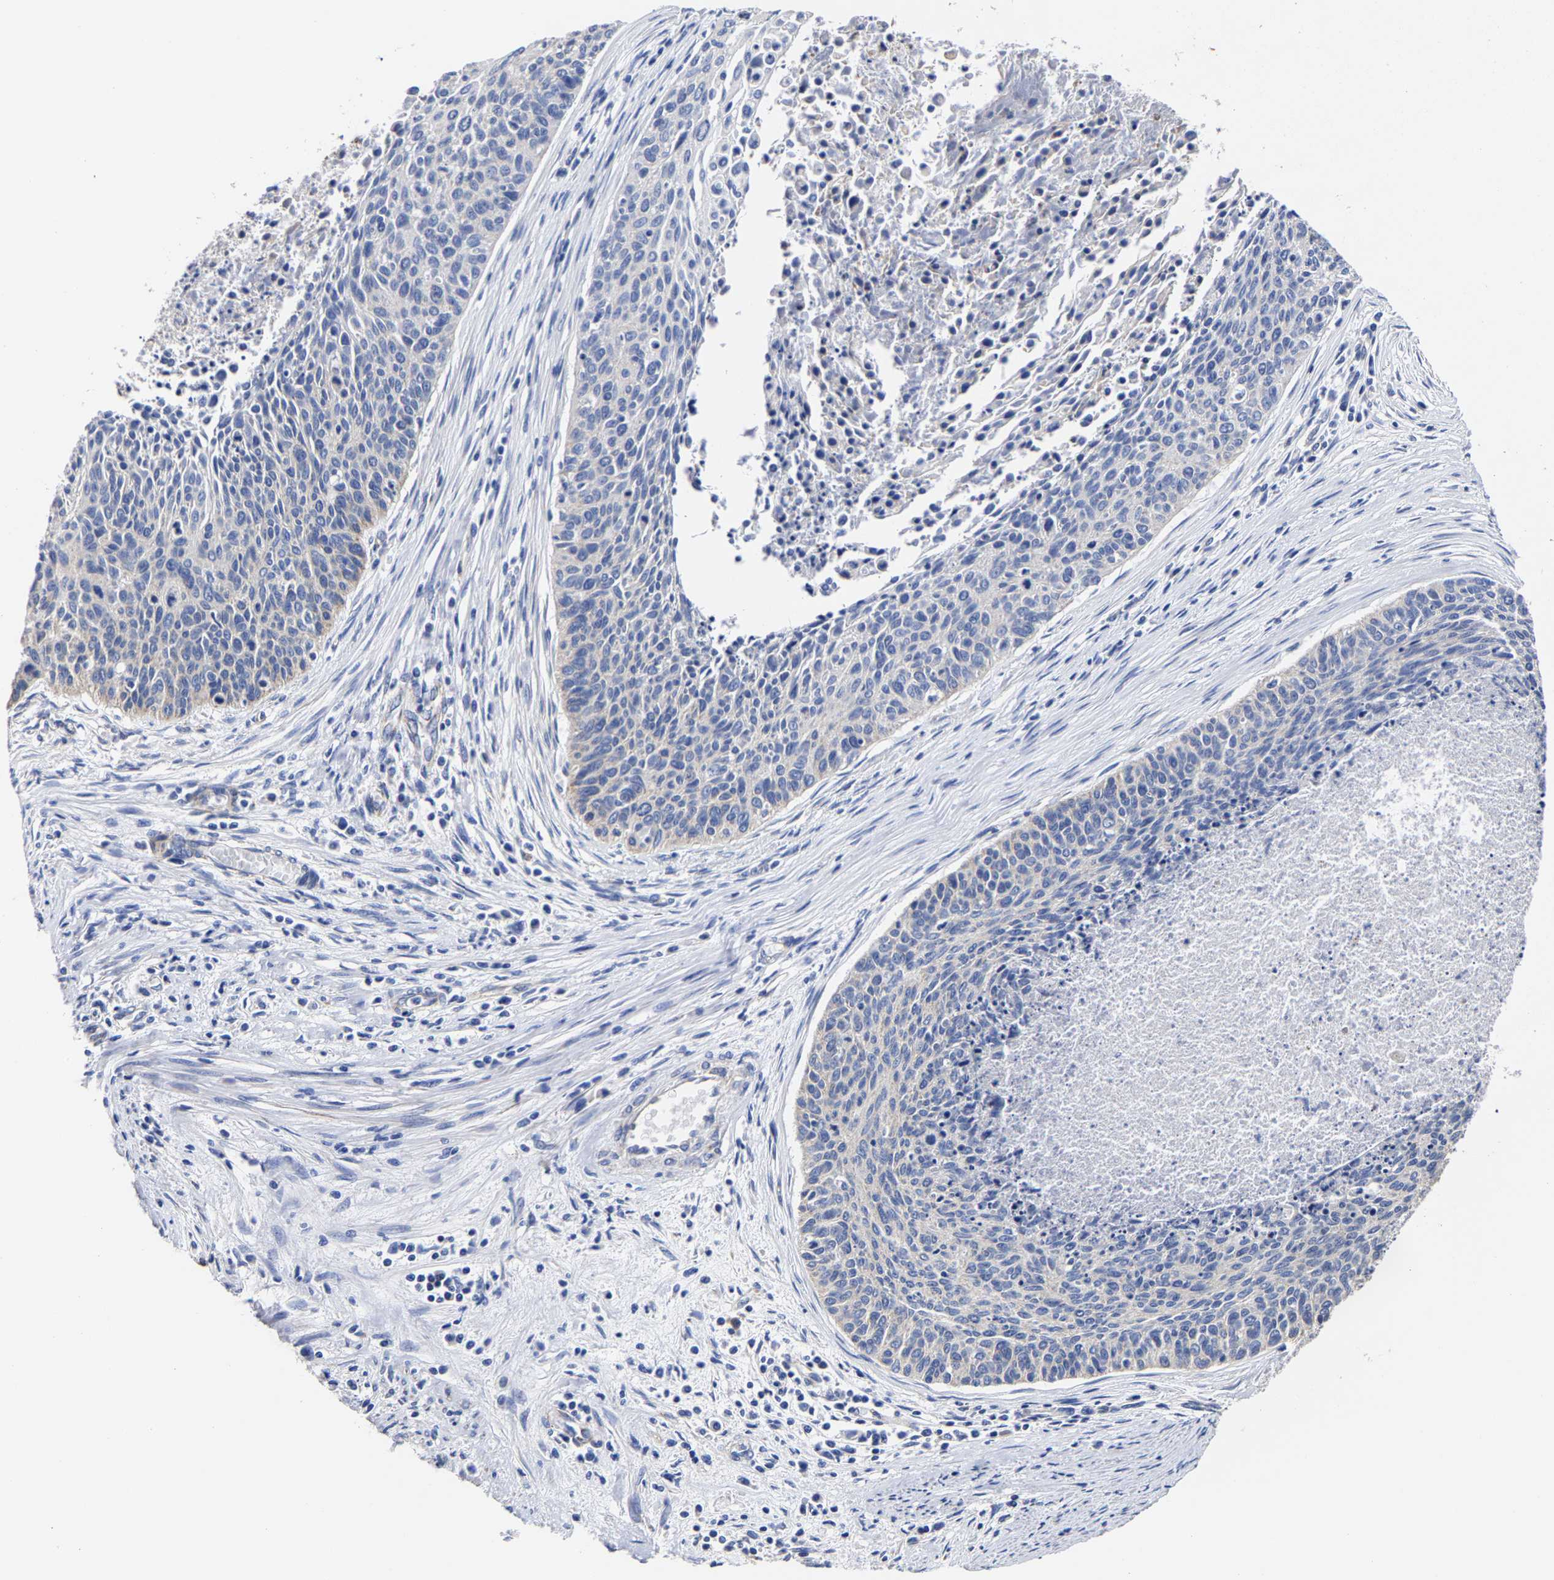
{"staining": {"intensity": "negative", "quantity": "none", "location": "none"}, "tissue": "cervical cancer", "cell_type": "Tumor cells", "image_type": "cancer", "snomed": [{"axis": "morphology", "description": "Squamous cell carcinoma, NOS"}, {"axis": "topography", "description": "Cervix"}], "caption": "Histopathology image shows no significant protein expression in tumor cells of squamous cell carcinoma (cervical).", "gene": "AASS", "patient": {"sex": "female", "age": 55}}